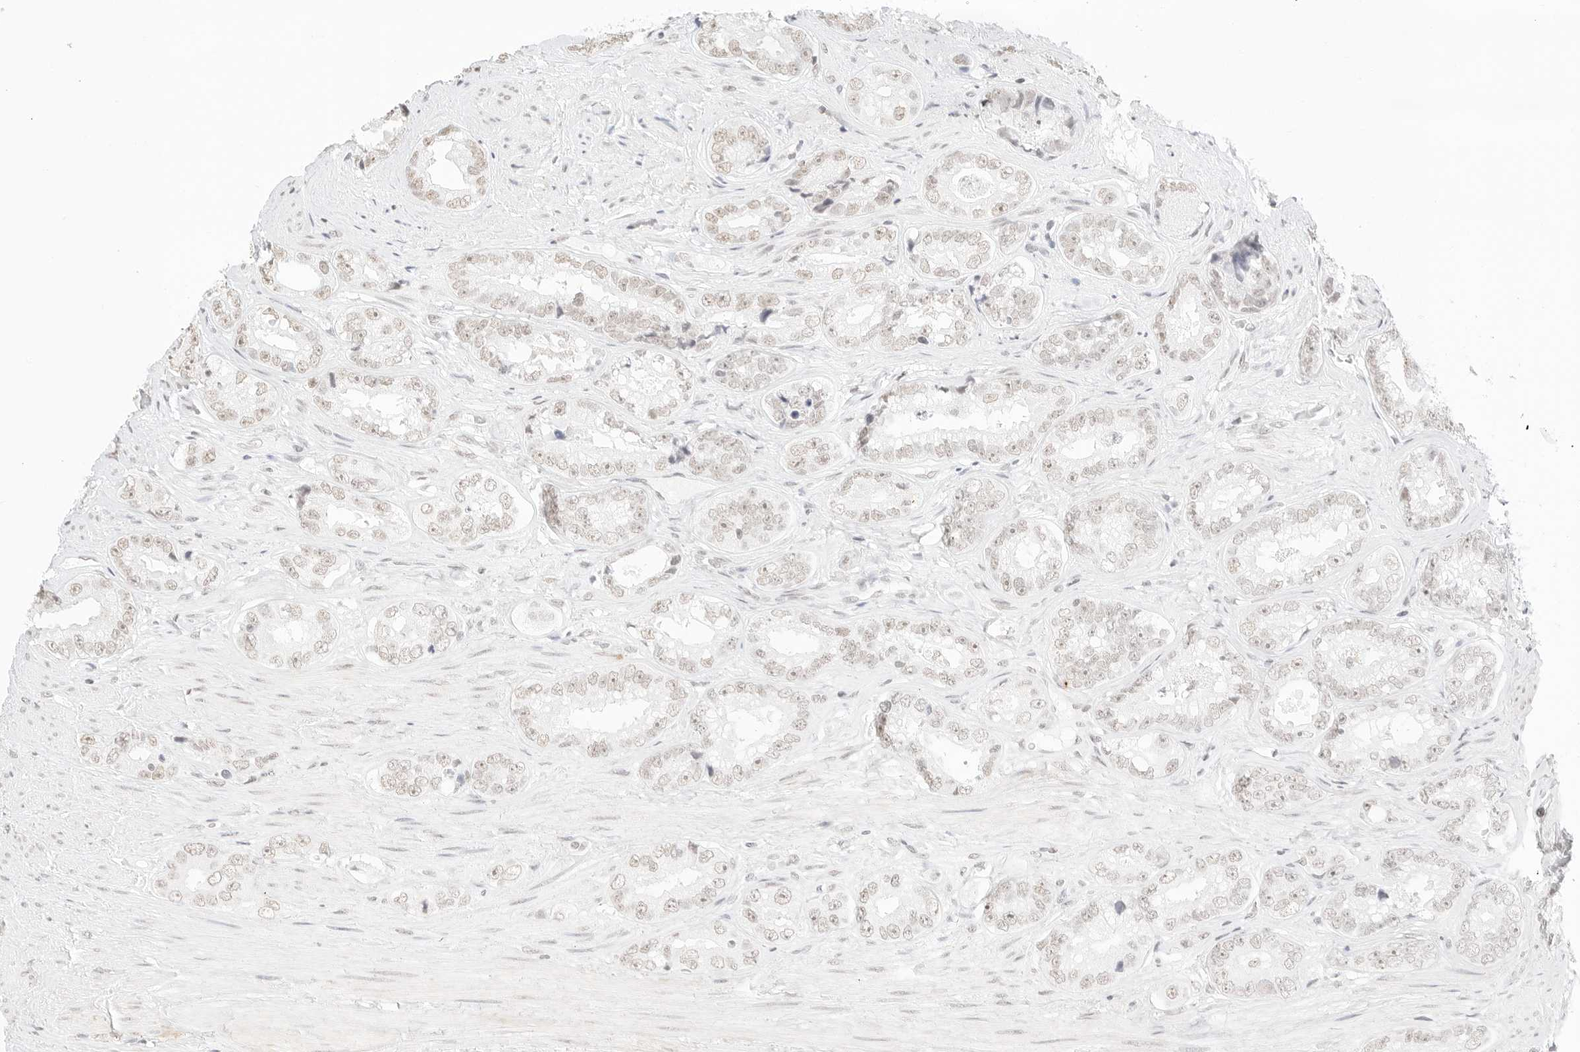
{"staining": {"intensity": "weak", "quantity": "25%-75%", "location": "nuclear"}, "tissue": "prostate cancer", "cell_type": "Tumor cells", "image_type": "cancer", "snomed": [{"axis": "morphology", "description": "Adenocarcinoma, High grade"}, {"axis": "topography", "description": "Prostate"}], "caption": "Immunohistochemical staining of human prostate cancer (high-grade adenocarcinoma) exhibits low levels of weak nuclear positivity in about 25%-75% of tumor cells.", "gene": "FBLN5", "patient": {"sex": "male", "age": 61}}